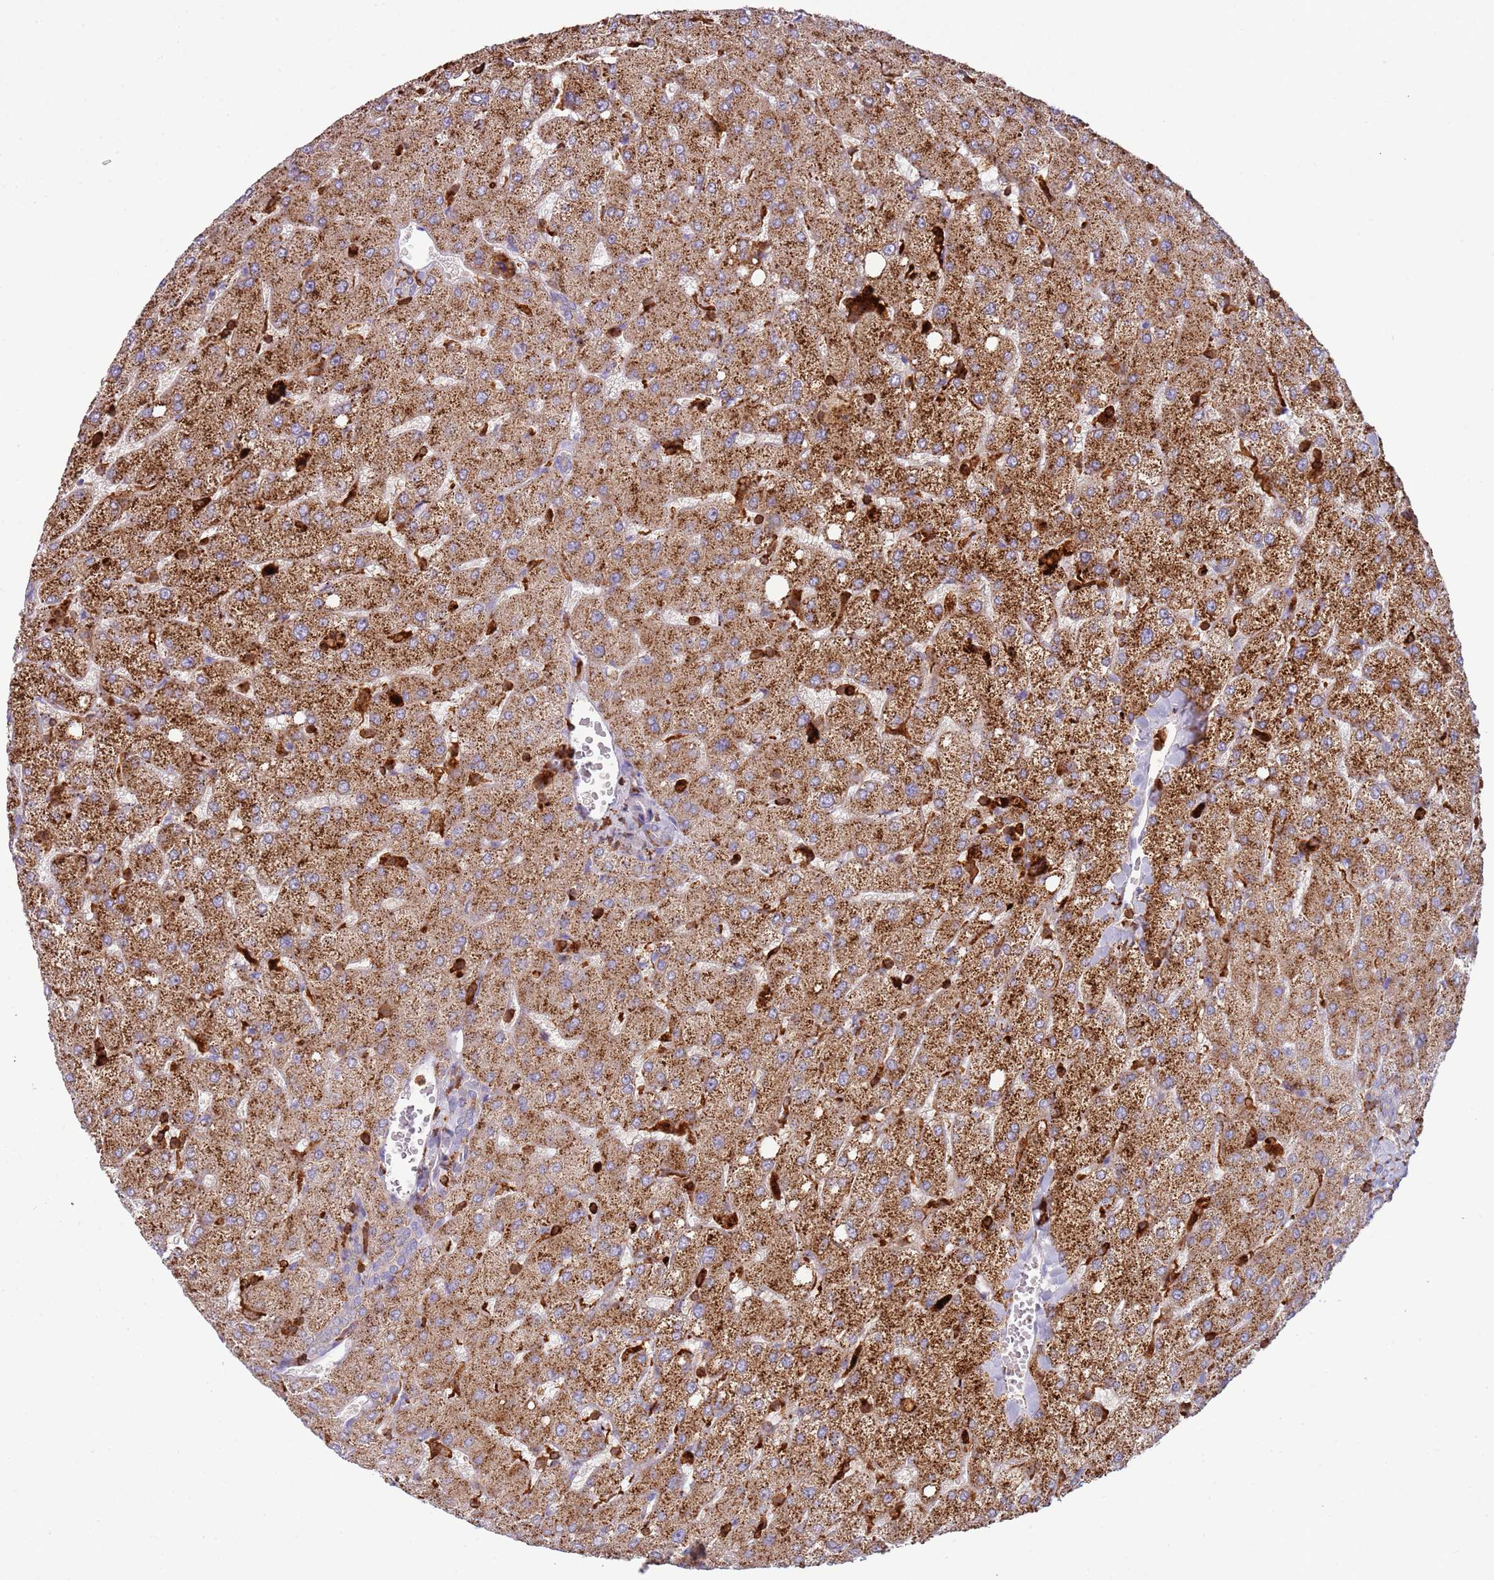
{"staining": {"intensity": "negative", "quantity": "none", "location": "none"}, "tissue": "liver", "cell_type": "Cholangiocytes", "image_type": "normal", "snomed": [{"axis": "morphology", "description": "Normal tissue, NOS"}, {"axis": "topography", "description": "Liver"}], "caption": "Cholangiocytes show no significant protein staining in normal liver. (DAB immunohistochemistry with hematoxylin counter stain).", "gene": "TTPAL", "patient": {"sex": "female", "age": 54}}